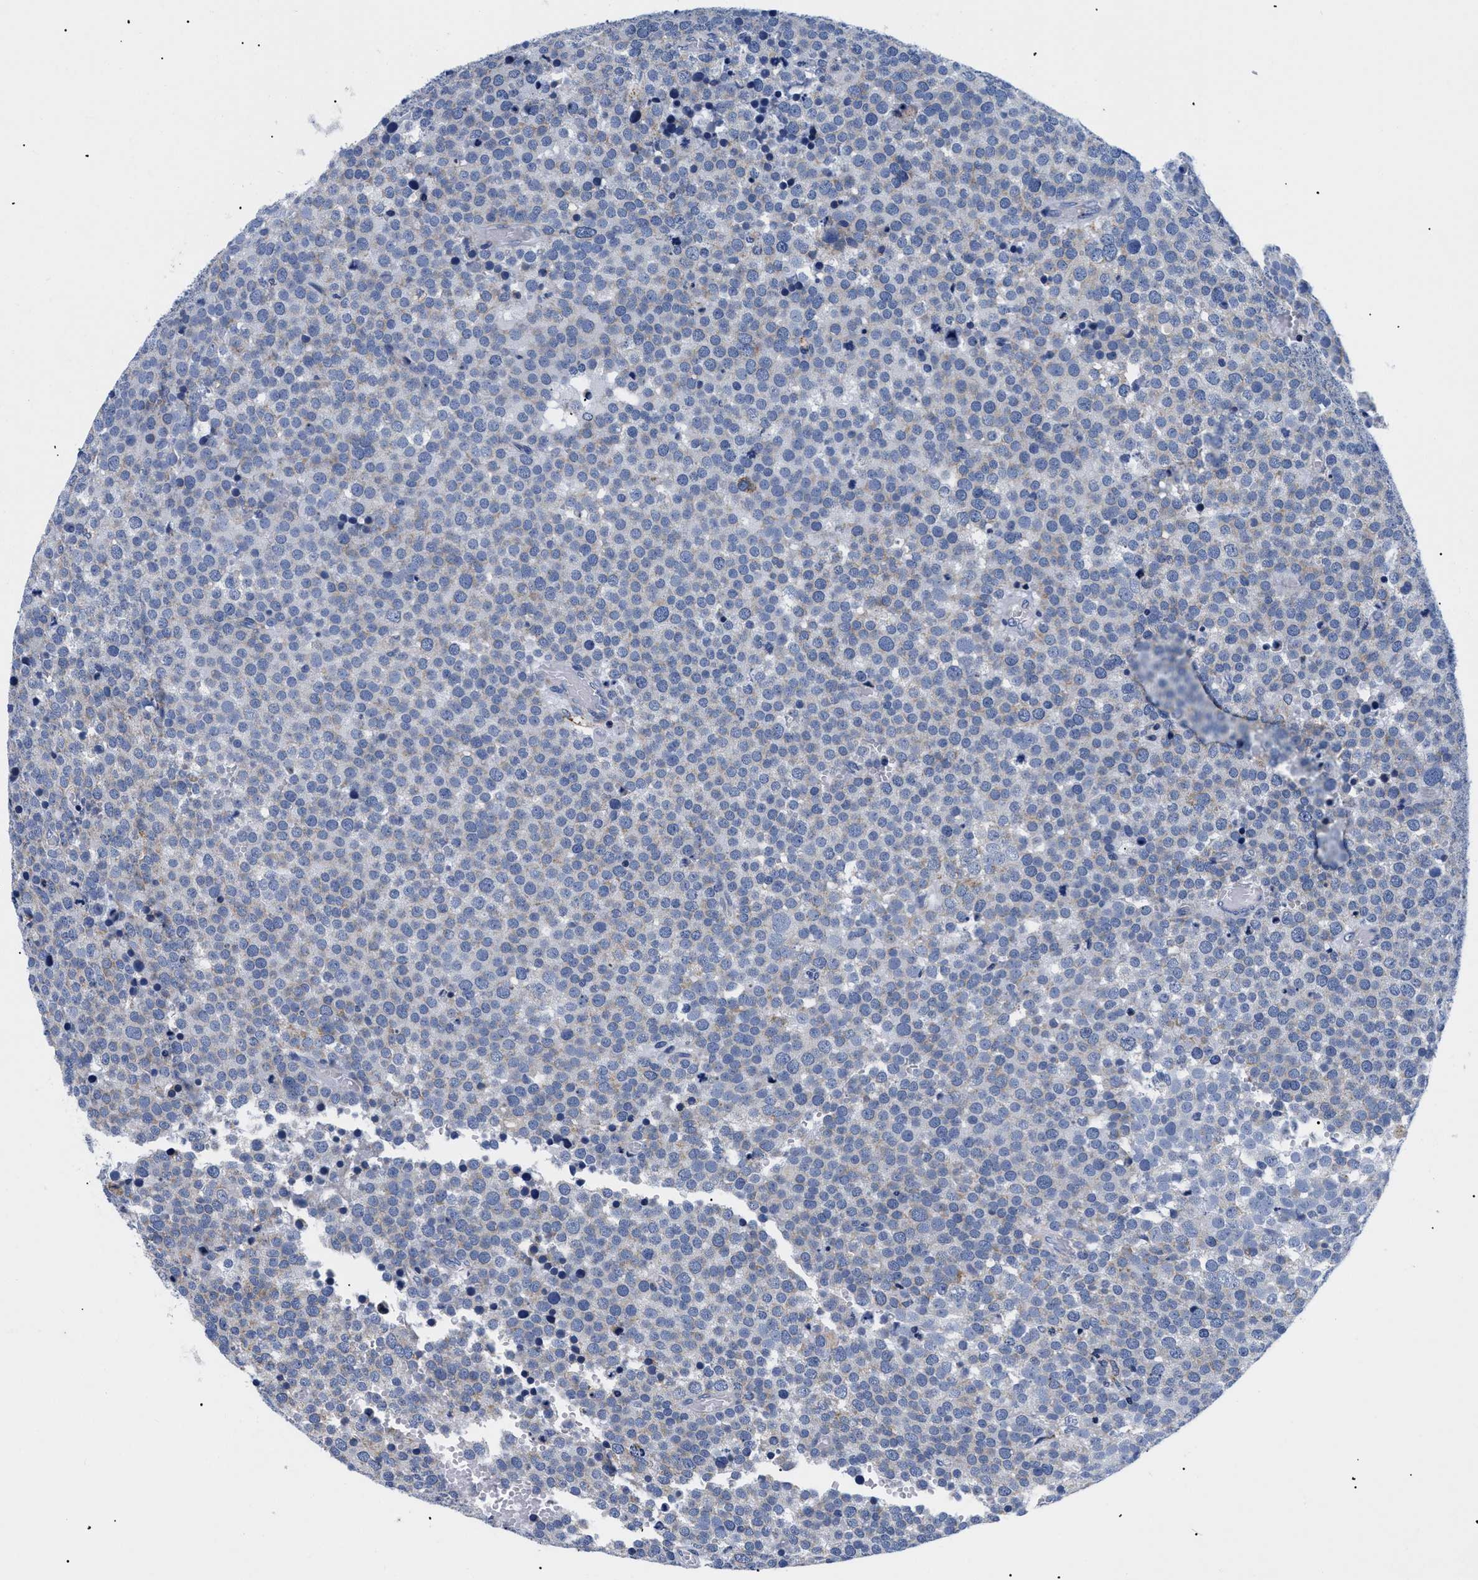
{"staining": {"intensity": "negative", "quantity": "none", "location": "none"}, "tissue": "testis cancer", "cell_type": "Tumor cells", "image_type": "cancer", "snomed": [{"axis": "morphology", "description": "Normal tissue, NOS"}, {"axis": "morphology", "description": "Seminoma, NOS"}, {"axis": "topography", "description": "Testis"}], "caption": "Immunohistochemistry of testis cancer (seminoma) reveals no positivity in tumor cells.", "gene": "GPR149", "patient": {"sex": "male", "age": 71}}